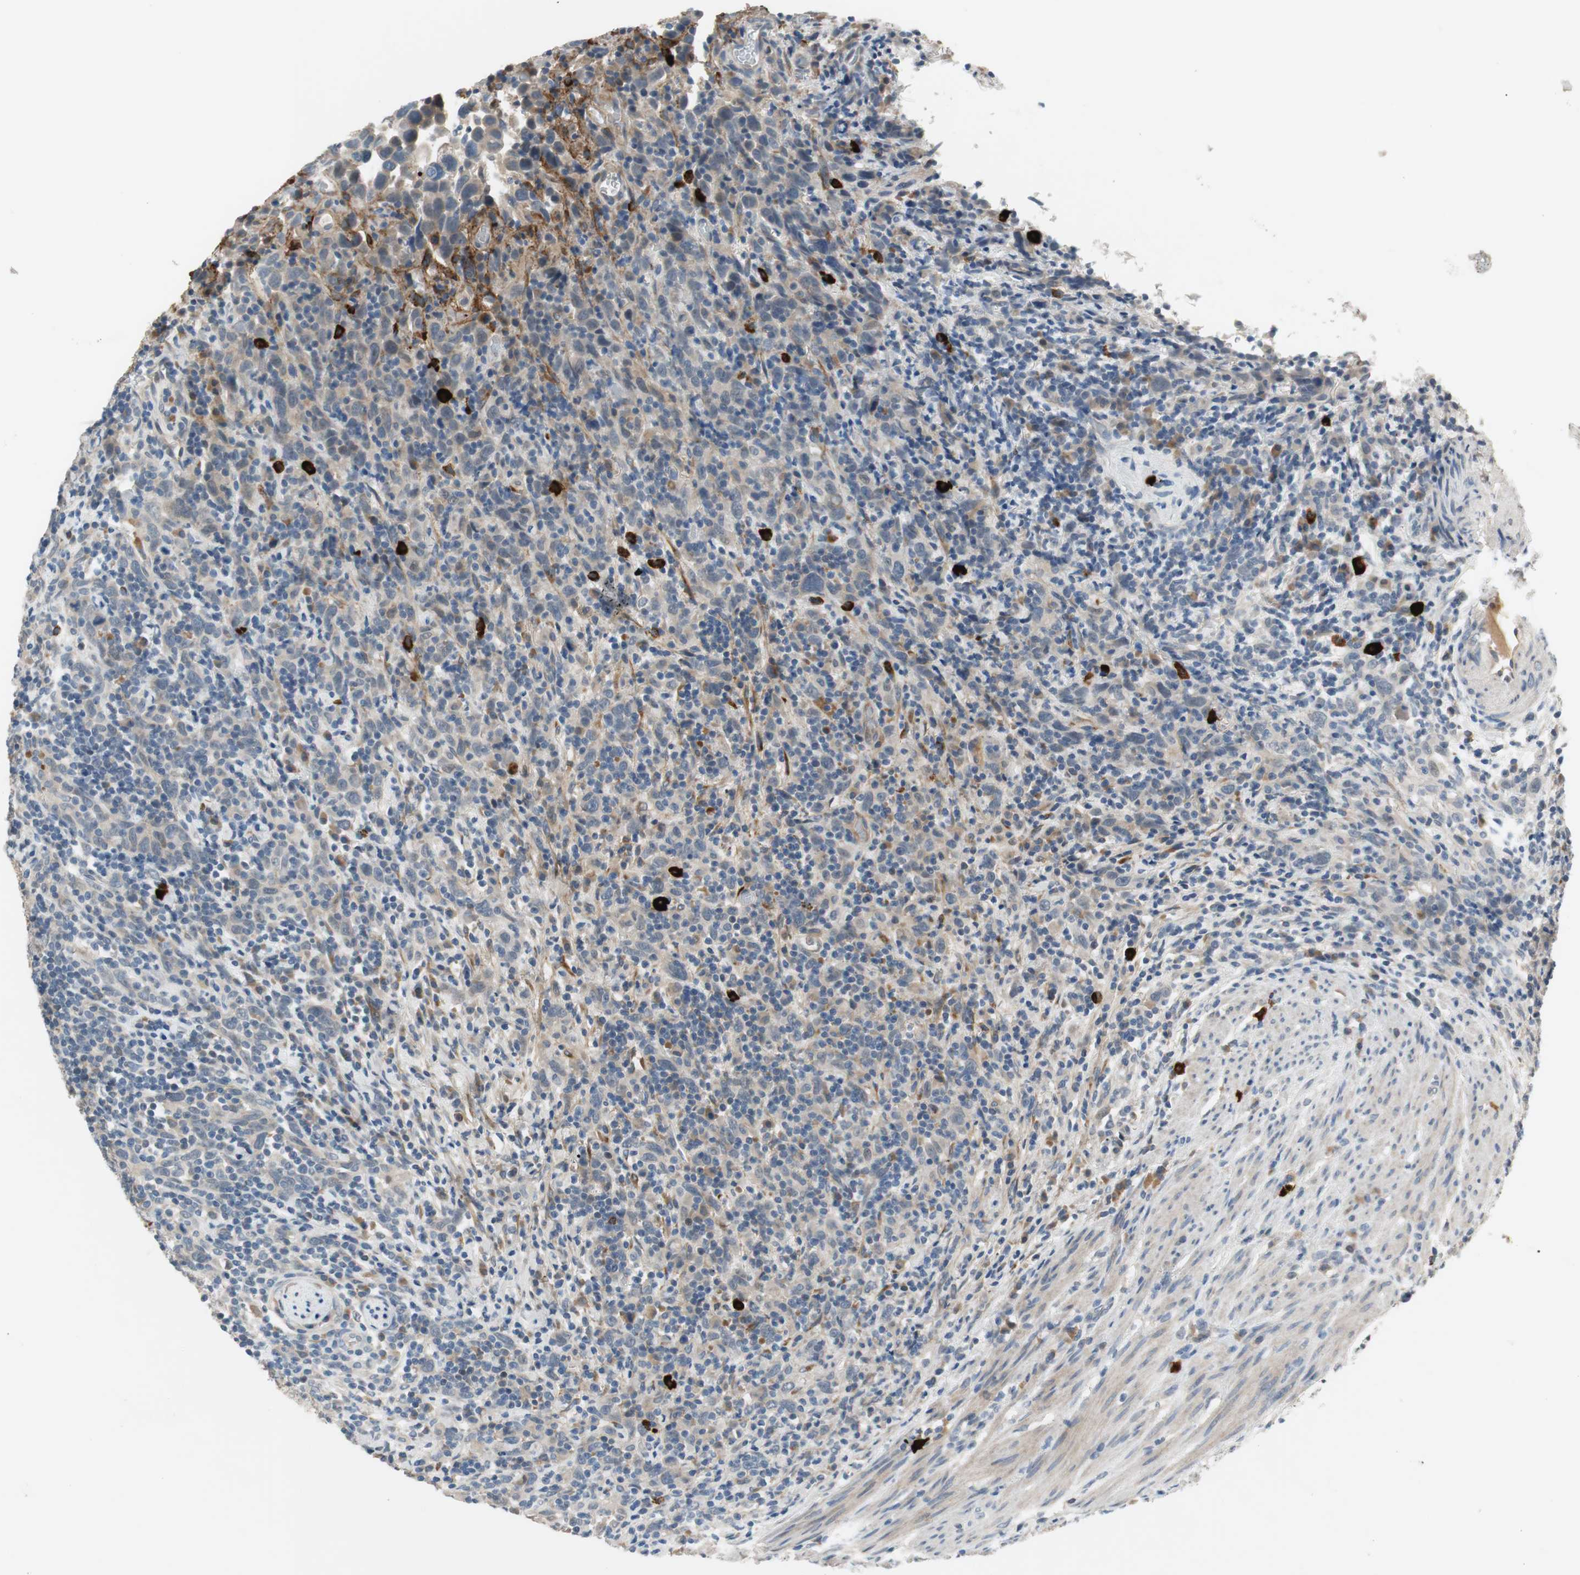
{"staining": {"intensity": "negative", "quantity": "none", "location": "none"}, "tissue": "urothelial cancer", "cell_type": "Tumor cells", "image_type": "cancer", "snomed": [{"axis": "morphology", "description": "Urothelial carcinoma, High grade"}, {"axis": "topography", "description": "Urinary bladder"}], "caption": "There is no significant staining in tumor cells of urothelial carcinoma (high-grade). (DAB (3,3'-diaminobenzidine) immunohistochemistry (IHC), high magnification).", "gene": "COL12A1", "patient": {"sex": "male", "age": 61}}